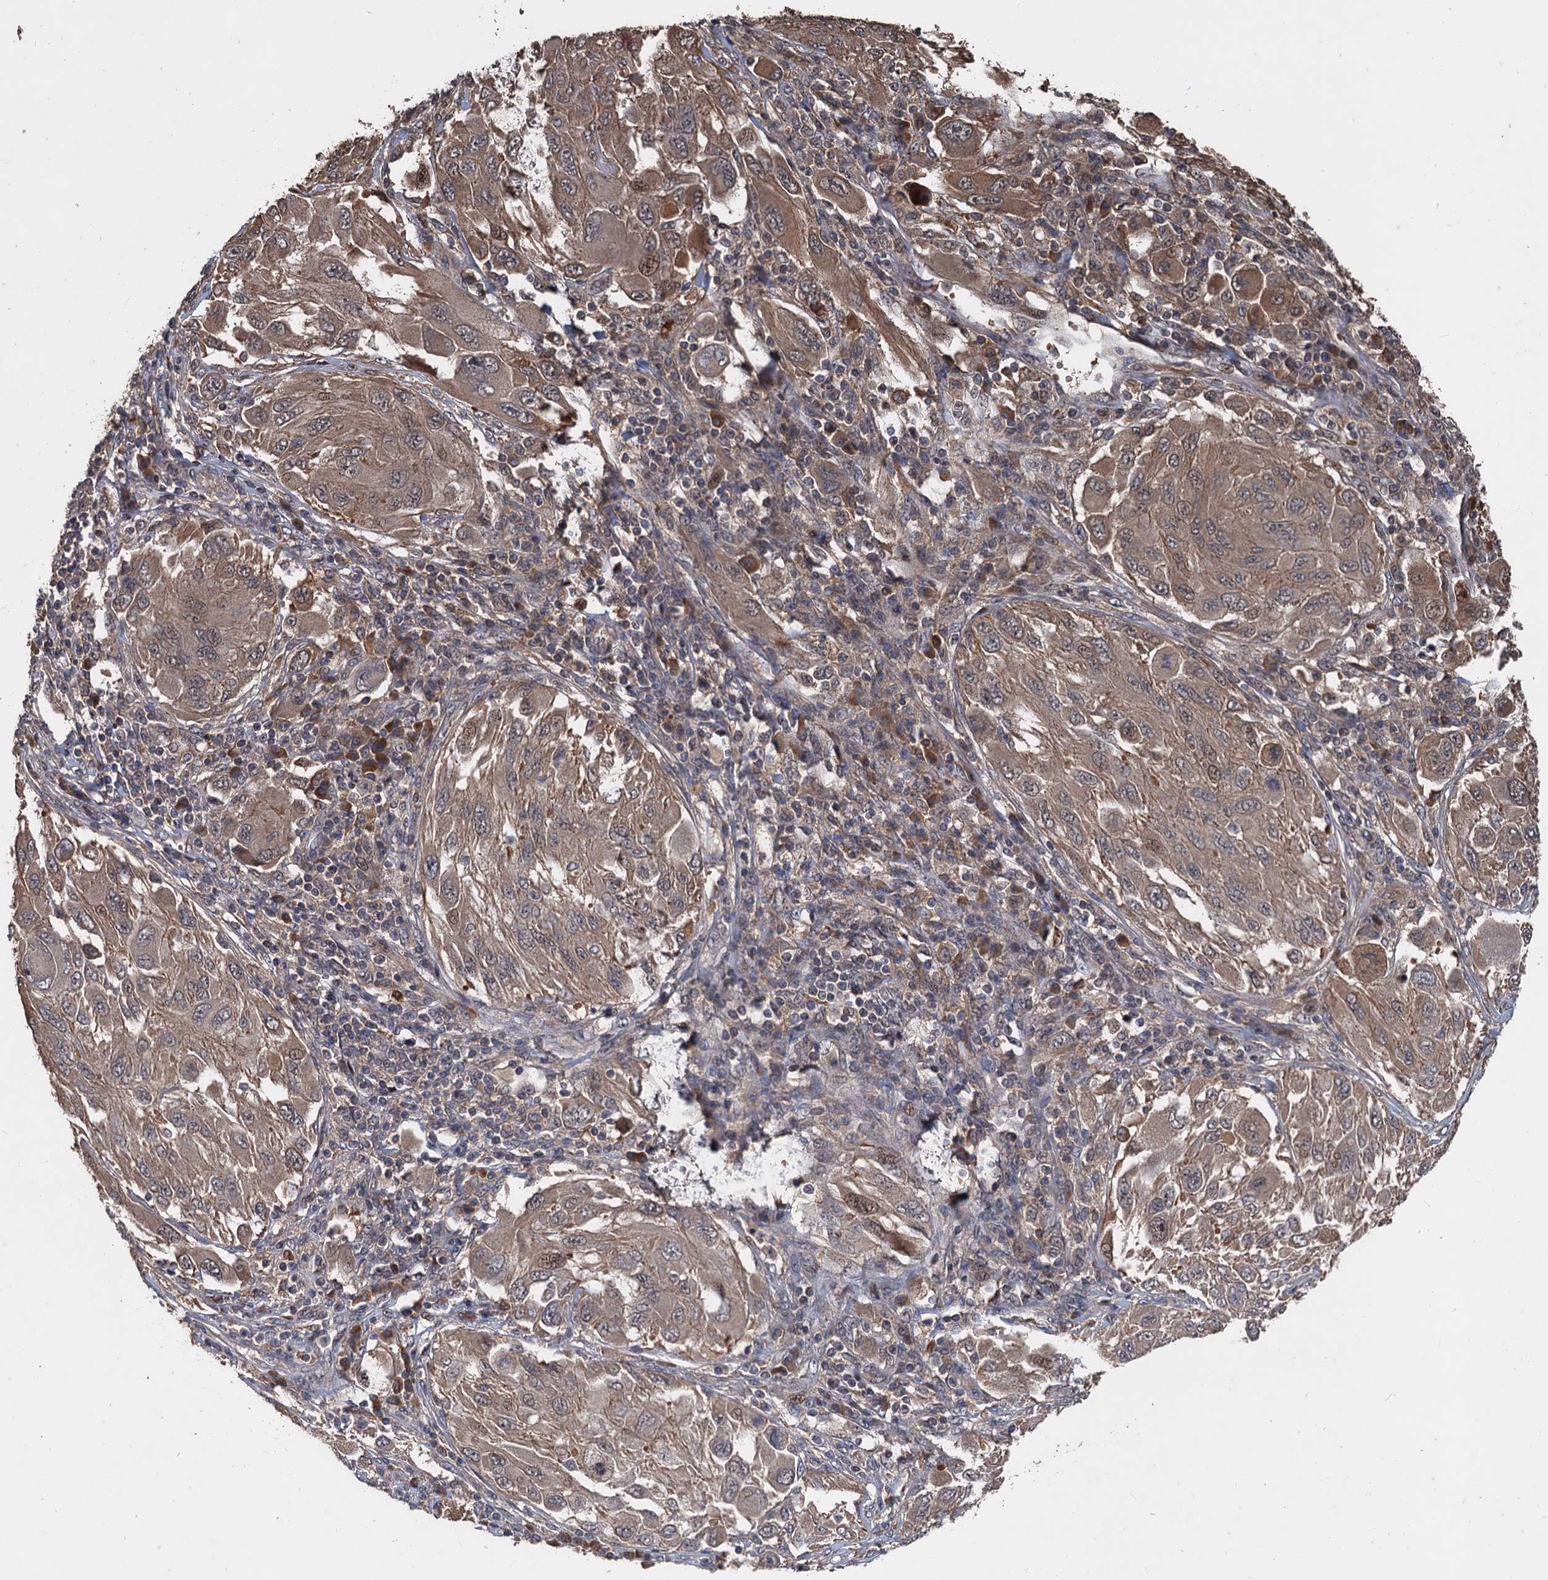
{"staining": {"intensity": "moderate", "quantity": ">75%", "location": "cytoplasmic/membranous,nuclear"}, "tissue": "melanoma", "cell_type": "Tumor cells", "image_type": "cancer", "snomed": [{"axis": "morphology", "description": "Malignant melanoma, NOS"}, {"axis": "topography", "description": "Skin"}], "caption": "Malignant melanoma stained with a protein marker displays moderate staining in tumor cells.", "gene": "ZNF438", "patient": {"sex": "female", "age": 91}}